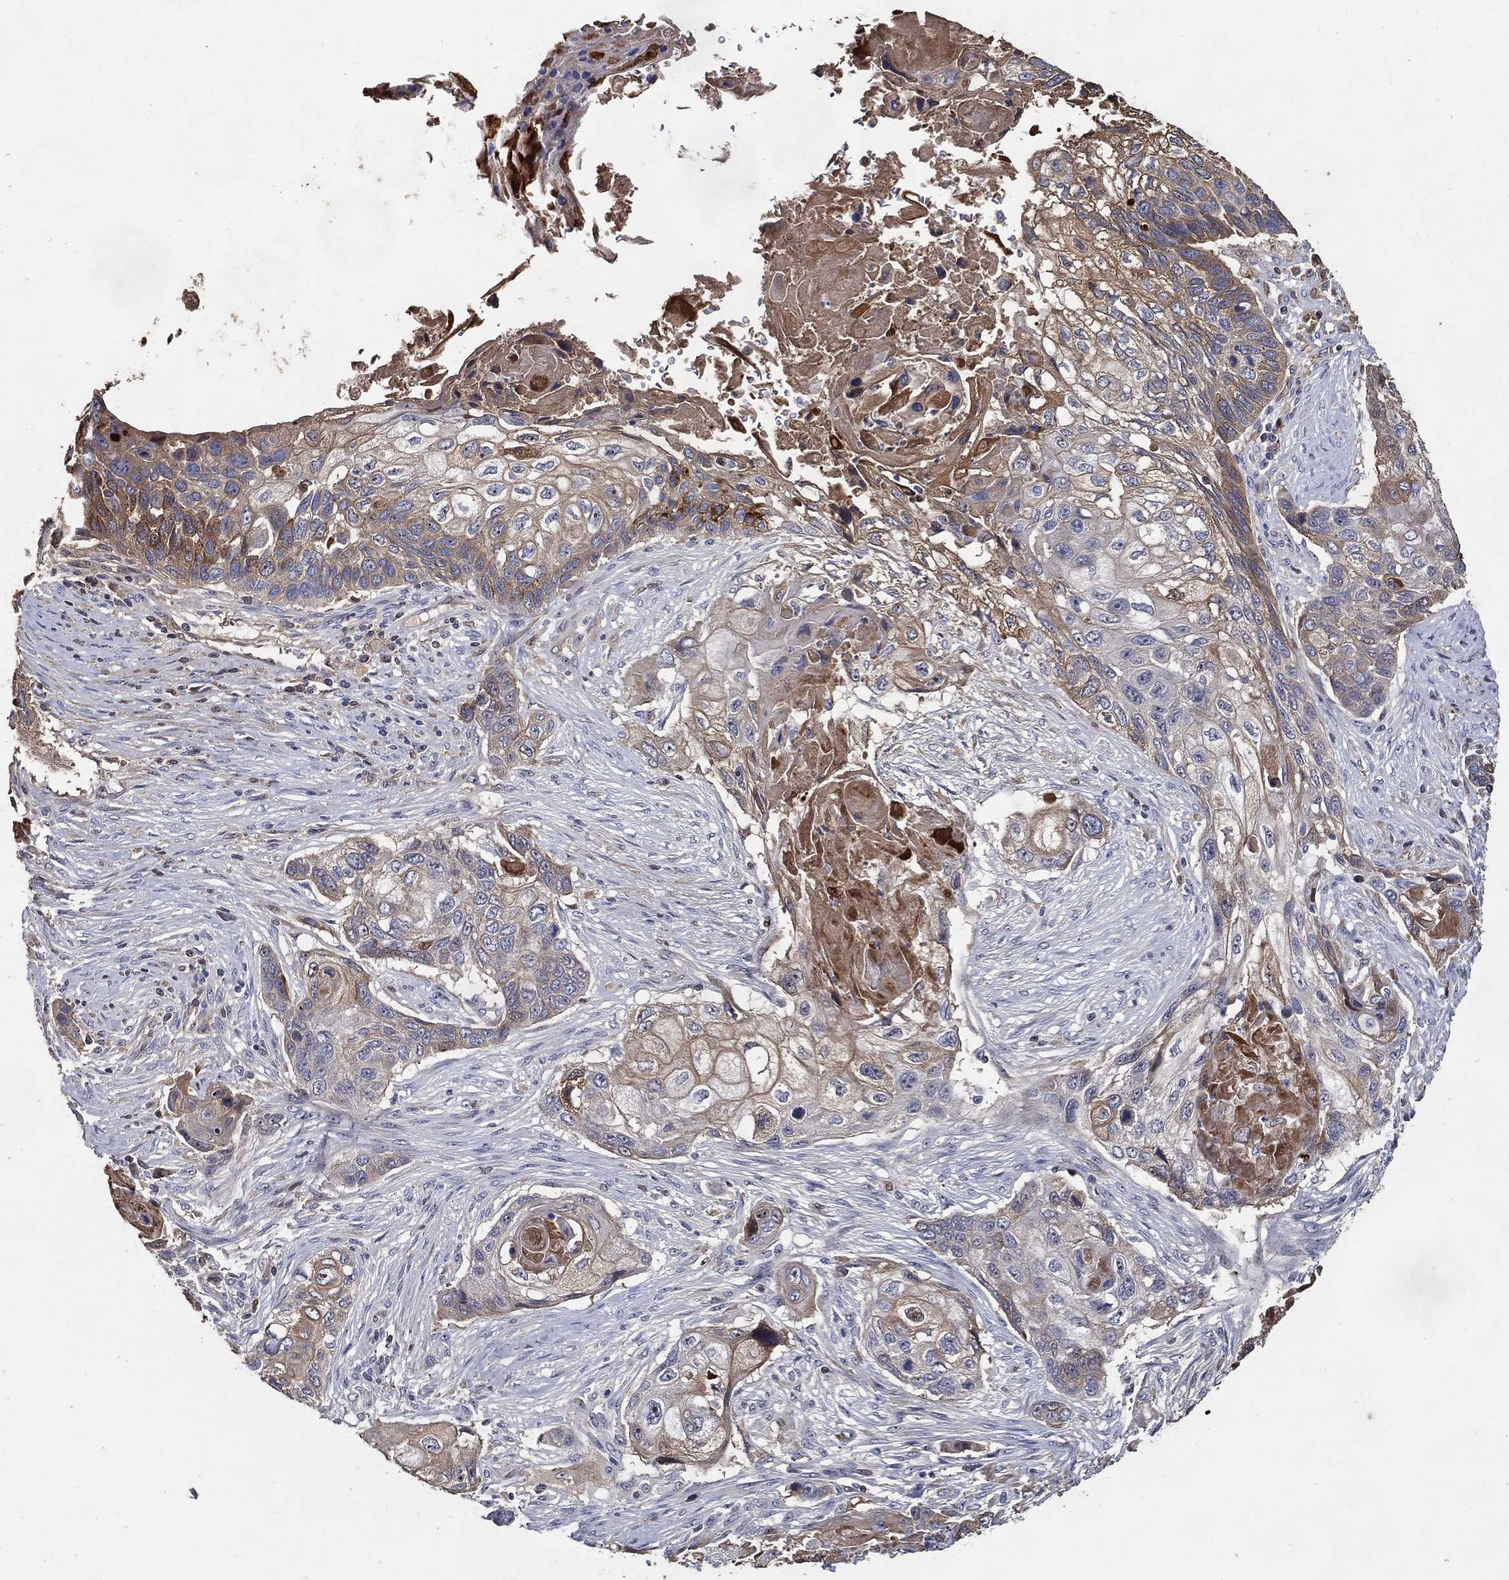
{"staining": {"intensity": "moderate", "quantity": "<25%", "location": "cytoplasmic/membranous"}, "tissue": "lung cancer", "cell_type": "Tumor cells", "image_type": "cancer", "snomed": [{"axis": "morphology", "description": "Normal tissue, NOS"}, {"axis": "morphology", "description": "Squamous cell carcinoma, NOS"}, {"axis": "topography", "description": "Bronchus"}, {"axis": "topography", "description": "Lung"}], "caption": "The micrograph displays a brown stain indicating the presence of a protein in the cytoplasmic/membranous of tumor cells in squamous cell carcinoma (lung).", "gene": "EFNA1", "patient": {"sex": "male", "age": 69}}